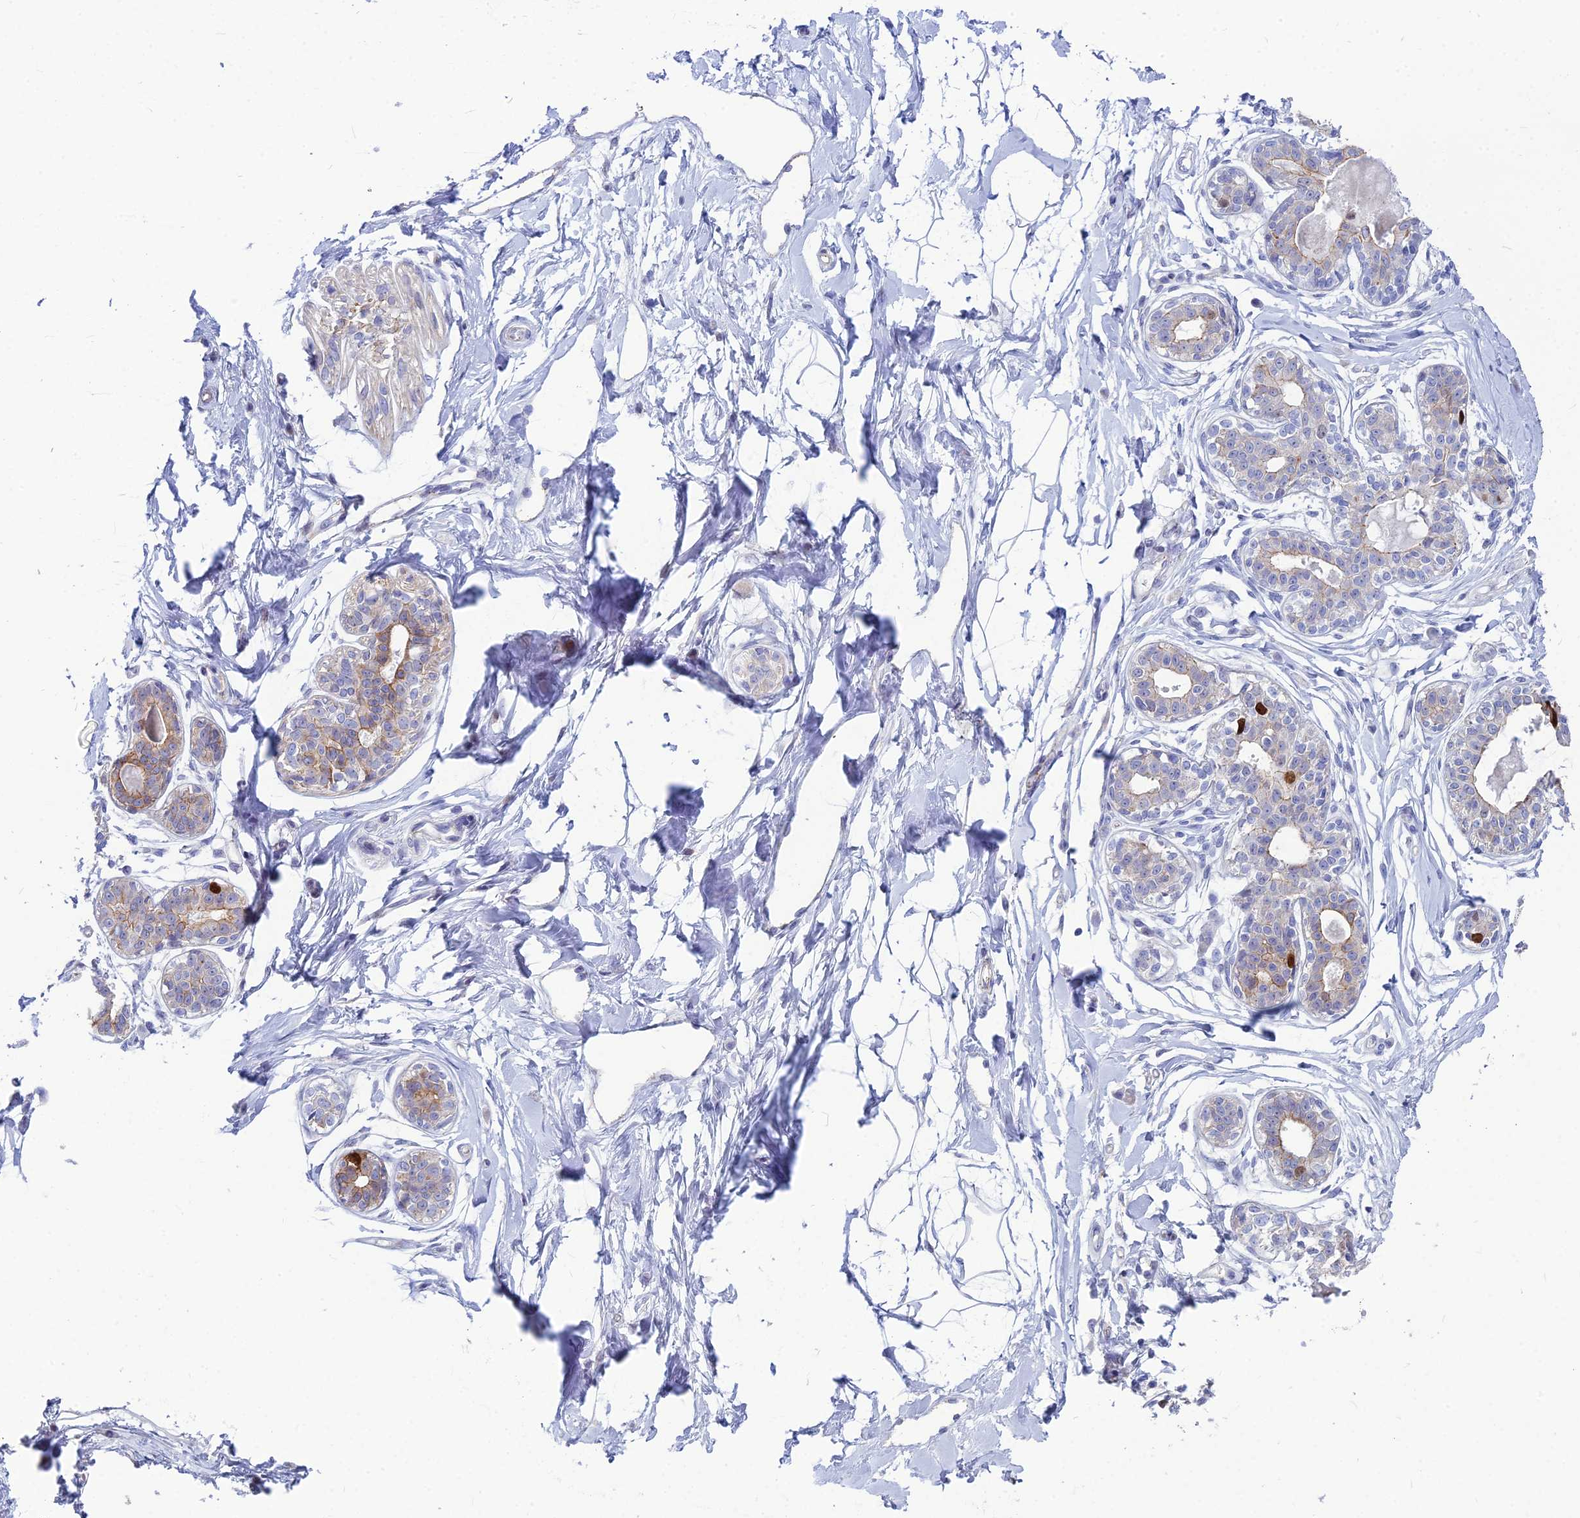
{"staining": {"intensity": "negative", "quantity": "none", "location": "none"}, "tissue": "breast", "cell_type": "Adipocytes", "image_type": "normal", "snomed": [{"axis": "morphology", "description": "Normal tissue, NOS"}, {"axis": "topography", "description": "Breast"}], "caption": "A high-resolution micrograph shows immunohistochemistry staining of normal breast, which displays no significant expression in adipocytes.", "gene": "ENSG00000285920", "patient": {"sex": "female", "age": 45}}